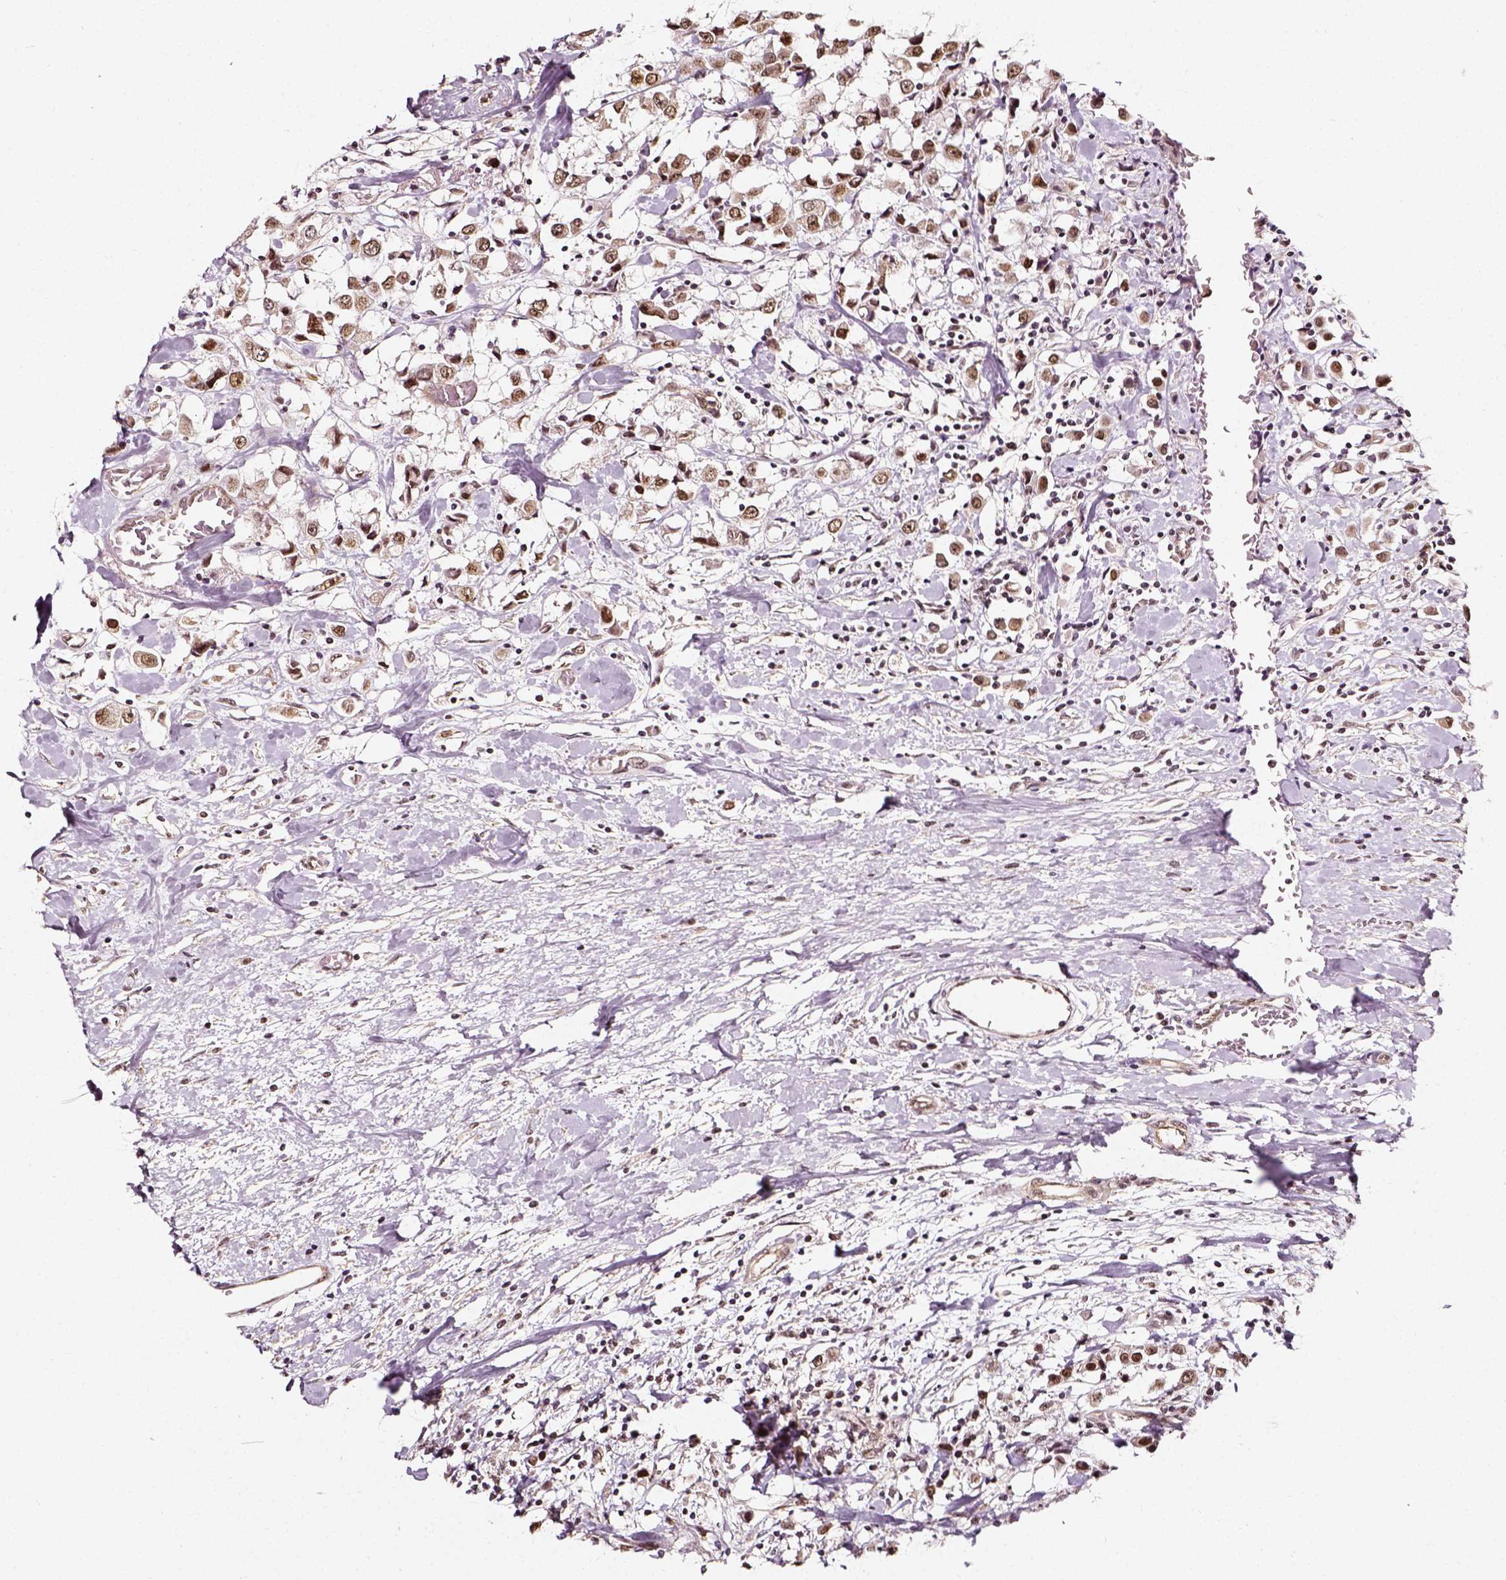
{"staining": {"intensity": "moderate", "quantity": ">75%", "location": "nuclear"}, "tissue": "breast cancer", "cell_type": "Tumor cells", "image_type": "cancer", "snomed": [{"axis": "morphology", "description": "Duct carcinoma"}, {"axis": "topography", "description": "Breast"}], "caption": "Breast intraductal carcinoma tissue reveals moderate nuclear positivity in about >75% of tumor cells", "gene": "NACC1", "patient": {"sex": "female", "age": 61}}